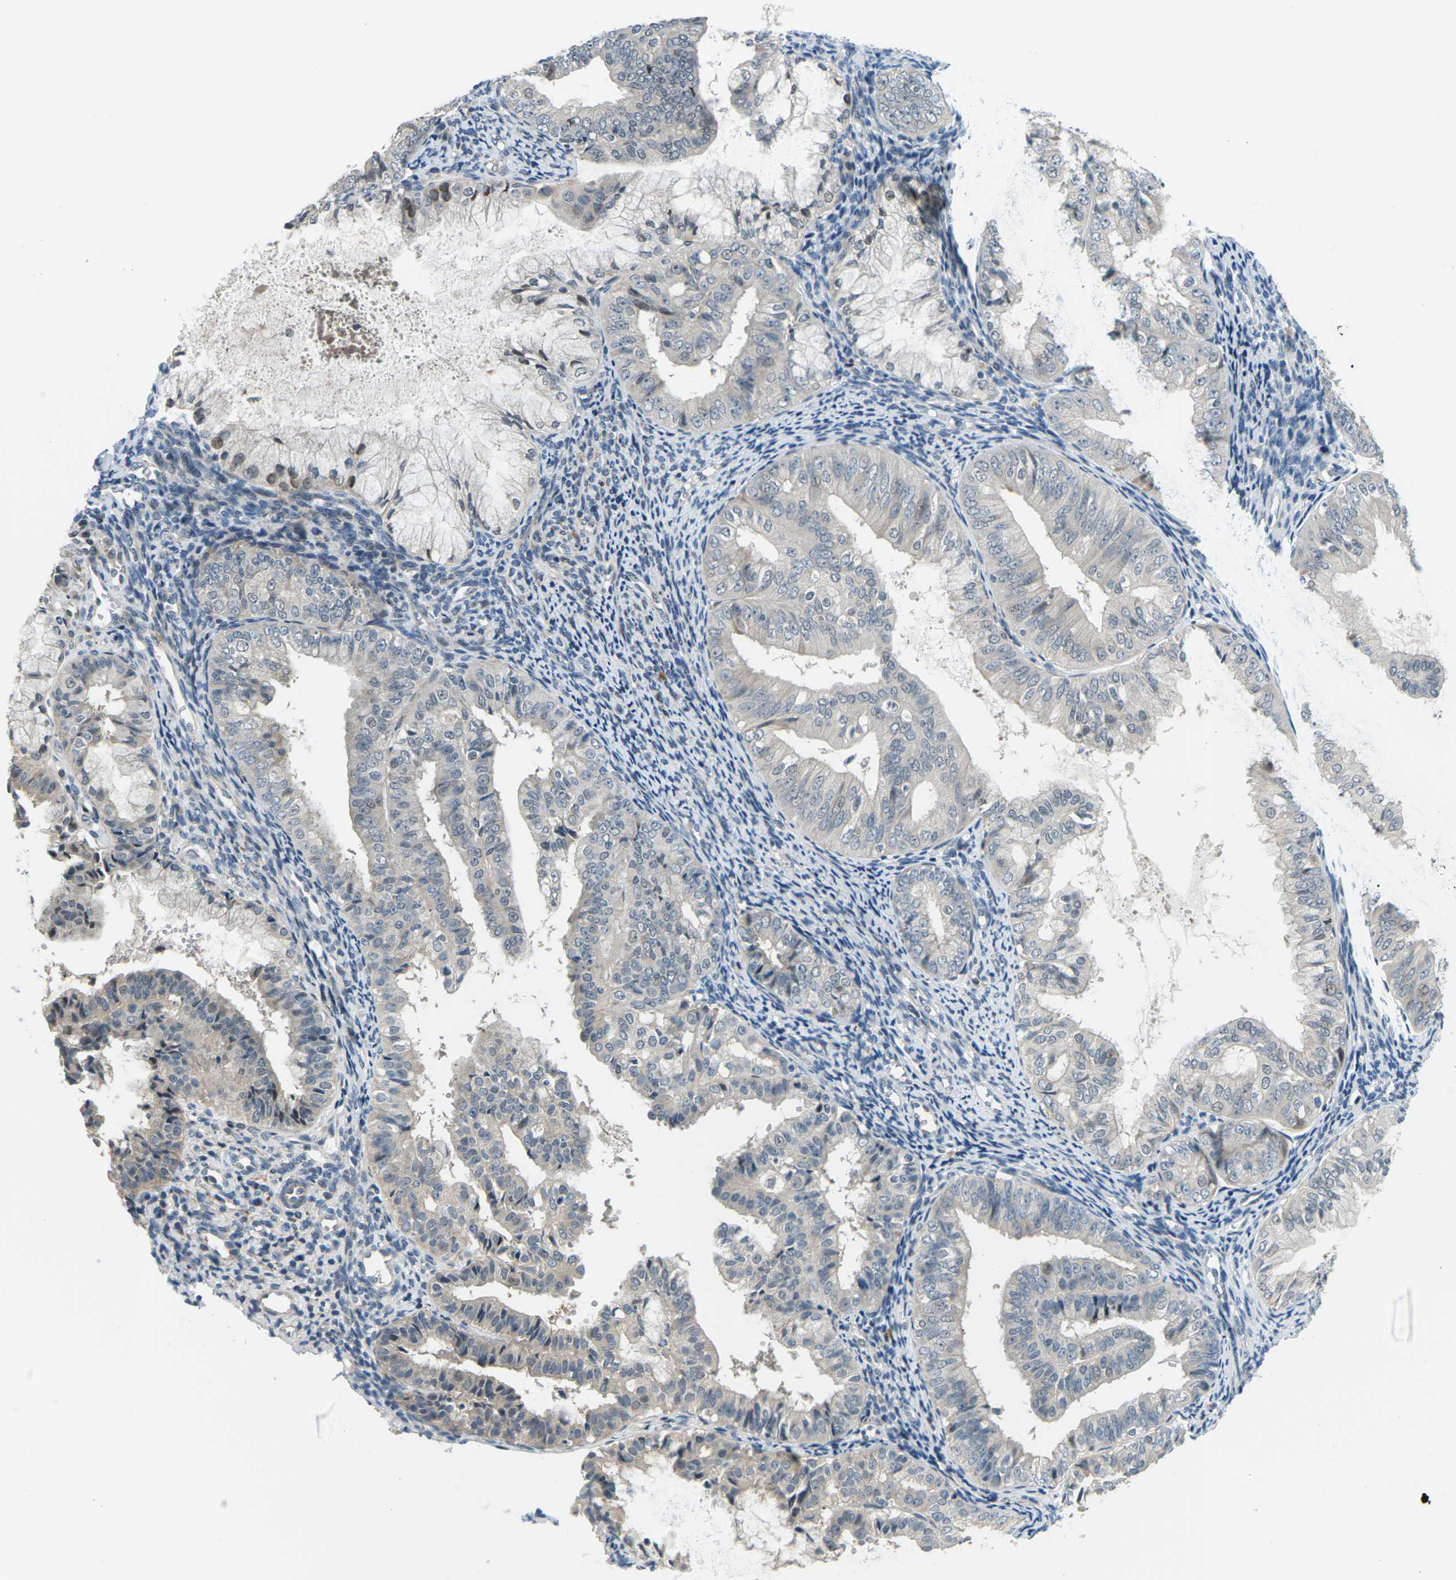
{"staining": {"intensity": "weak", "quantity": "<25%", "location": "cytoplasmic/membranous"}, "tissue": "endometrial cancer", "cell_type": "Tumor cells", "image_type": "cancer", "snomed": [{"axis": "morphology", "description": "Adenocarcinoma, NOS"}, {"axis": "topography", "description": "Endometrium"}], "caption": "DAB (3,3'-diaminobenzidine) immunohistochemical staining of human endometrial cancer (adenocarcinoma) displays no significant positivity in tumor cells.", "gene": "SLC13A3", "patient": {"sex": "female", "age": 63}}